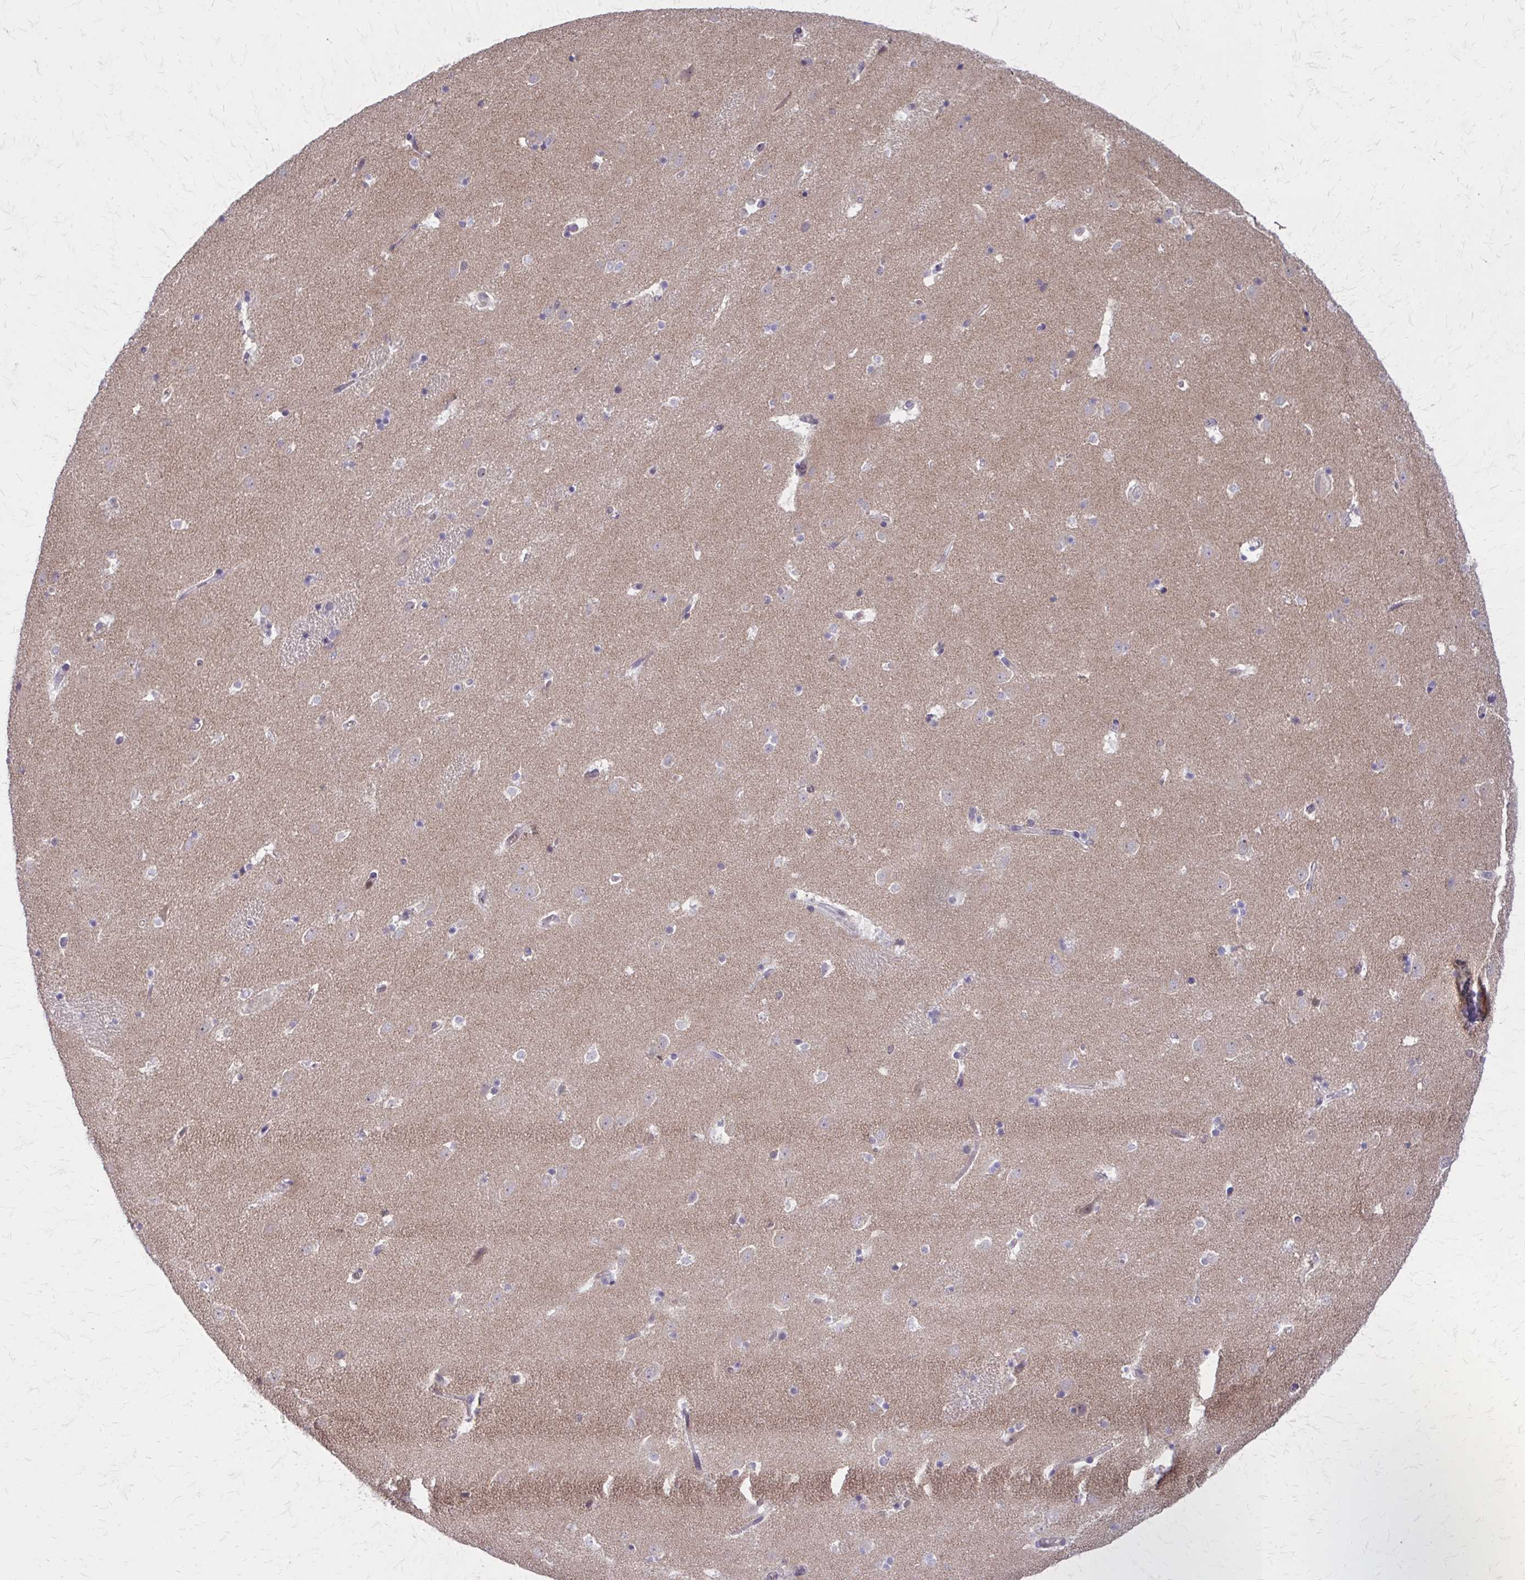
{"staining": {"intensity": "negative", "quantity": "none", "location": "none"}, "tissue": "caudate", "cell_type": "Glial cells", "image_type": "normal", "snomed": [{"axis": "morphology", "description": "Normal tissue, NOS"}, {"axis": "topography", "description": "Lateral ventricle wall"}], "caption": "This is a micrograph of immunohistochemistry (IHC) staining of normal caudate, which shows no staining in glial cells.", "gene": "NRBF2", "patient": {"sex": "male", "age": 37}}